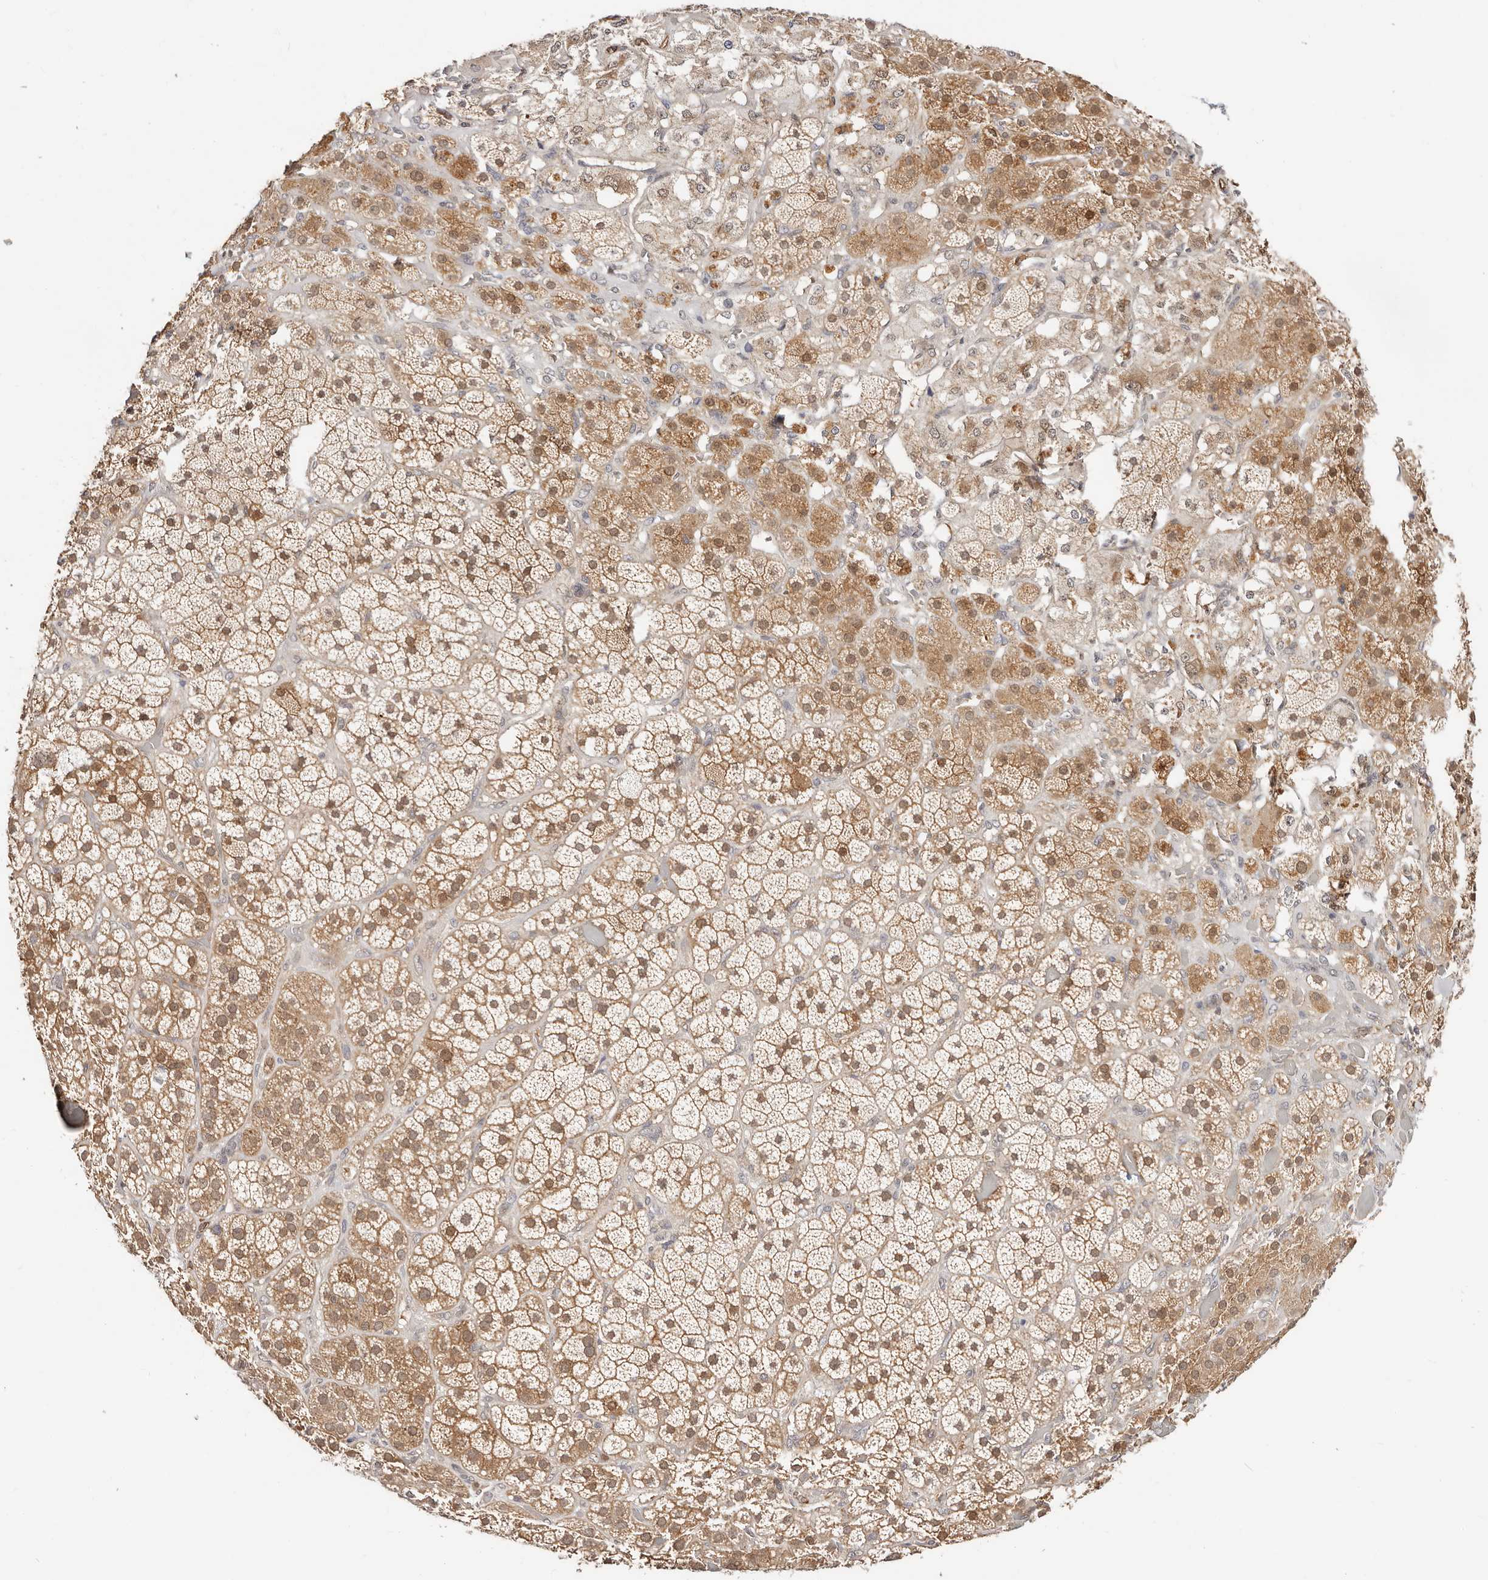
{"staining": {"intensity": "moderate", "quantity": "25%-75%", "location": "cytoplasmic/membranous,nuclear"}, "tissue": "adrenal gland", "cell_type": "Glandular cells", "image_type": "normal", "snomed": [{"axis": "morphology", "description": "Normal tissue, NOS"}, {"axis": "topography", "description": "Adrenal gland"}], "caption": "Protein analysis of normal adrenal gland exhibits moderate cytoplasmic/membranous,nuclear expression in approximately 25%-75% of glandular cells.", "gene": "STAT5A", "patient": {"sex": "male", "age": 57}}